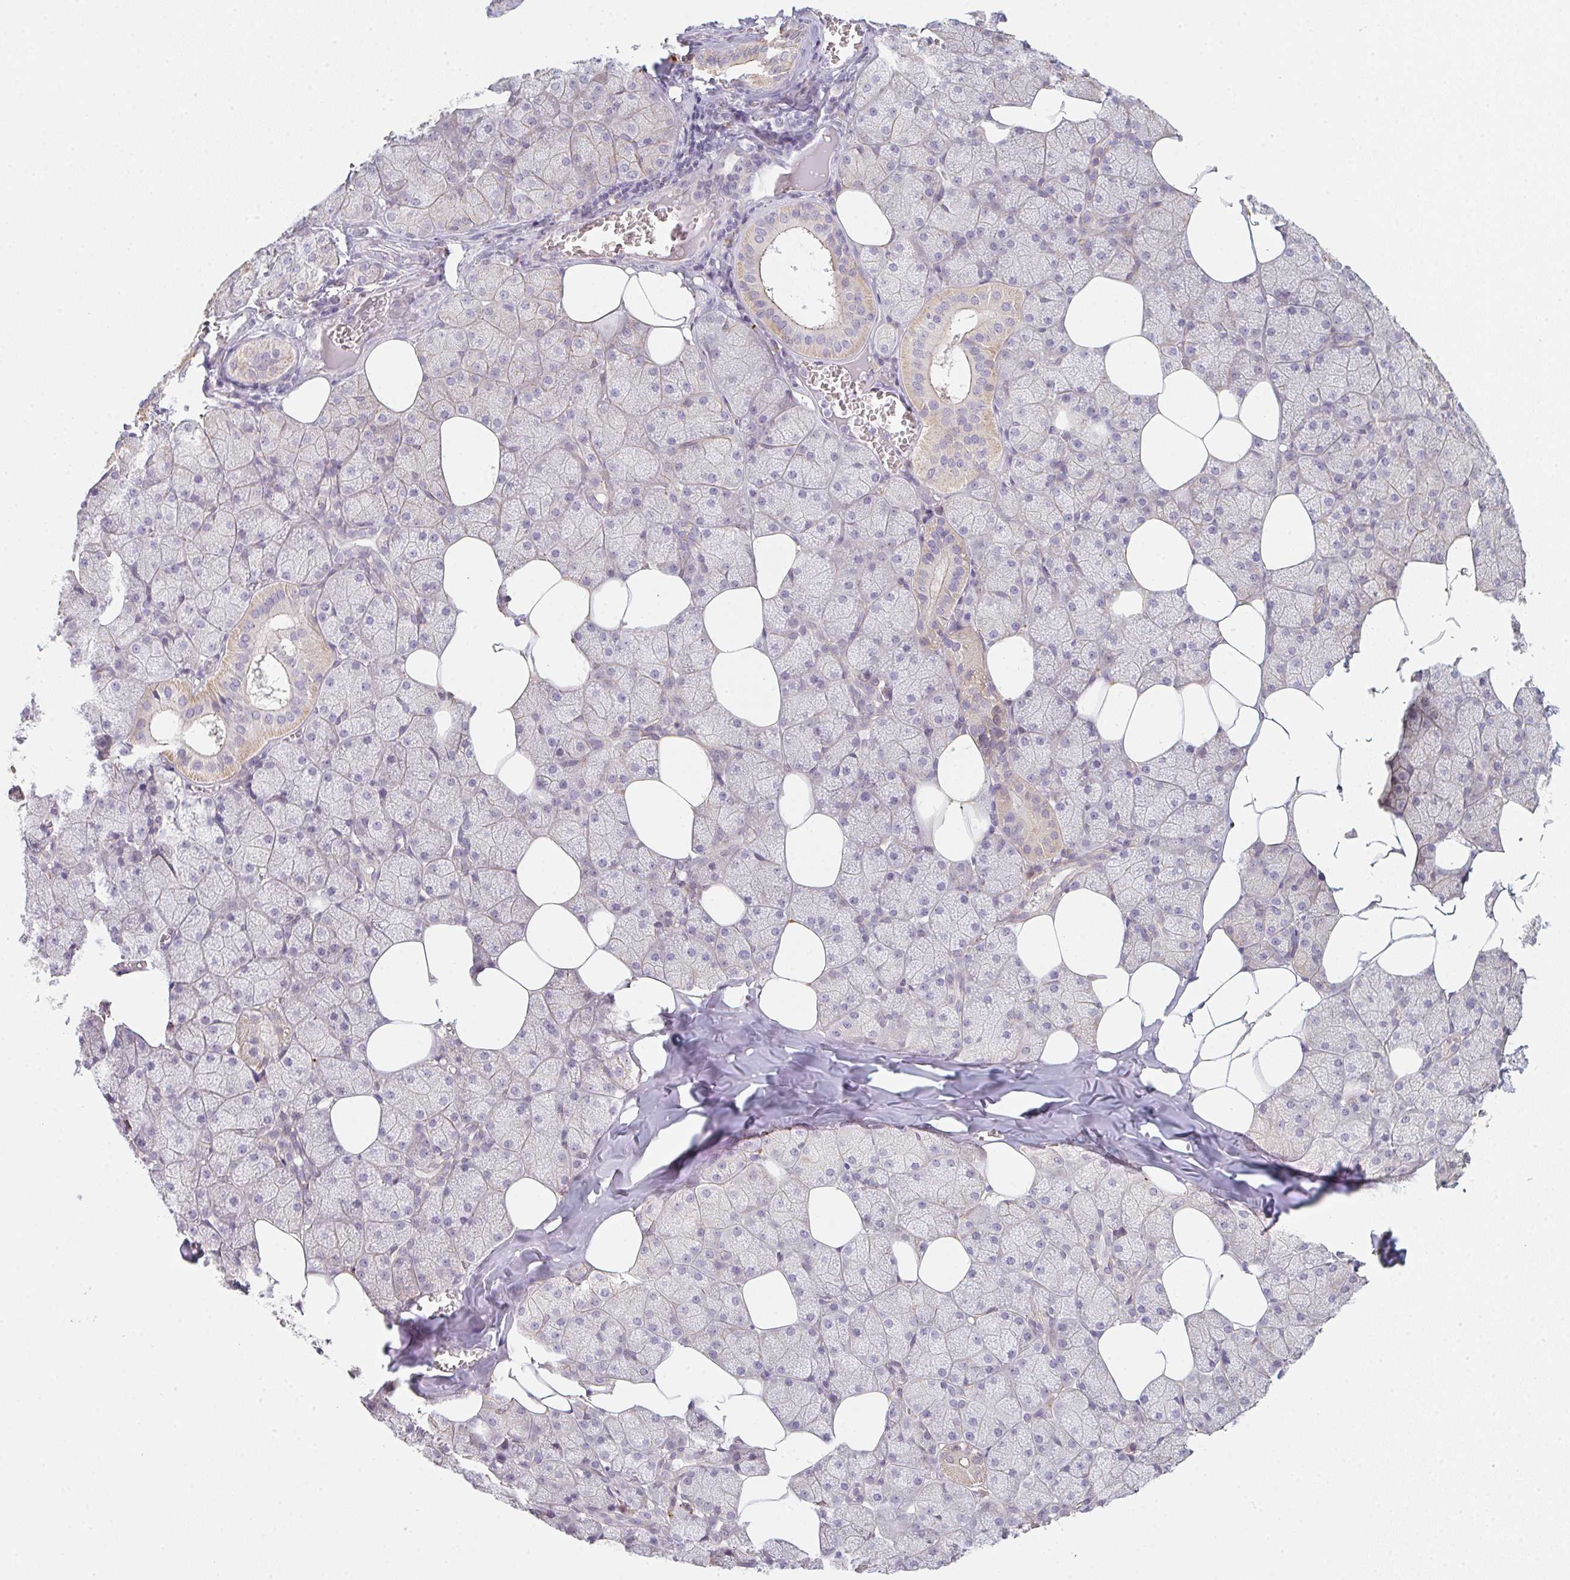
{"staining": {"intensity": "moderate", "quantity": "25%-75%", "location": "cytoplasmic/membranous"}, "tissue": "salivary gland", "cell_type": "Glandular cells", "image_type": "normal", "snomed": [{"axis": "morphology", "description": "Normal tissue, NOS"}, {"axis": "topography", "description": "Salivary gland"}, {"axis": "topography", "description": "Peripheral nerve tissue"}], "caption": "Protein staining shows moderate cytoplasmic/membranous expression in about 25%-75% of glandular cells in unremarkable salivary gland. Nuclei are stained in blue.", "gene": "TMEM237", "patient": {"sex": "male", "age": 38}}